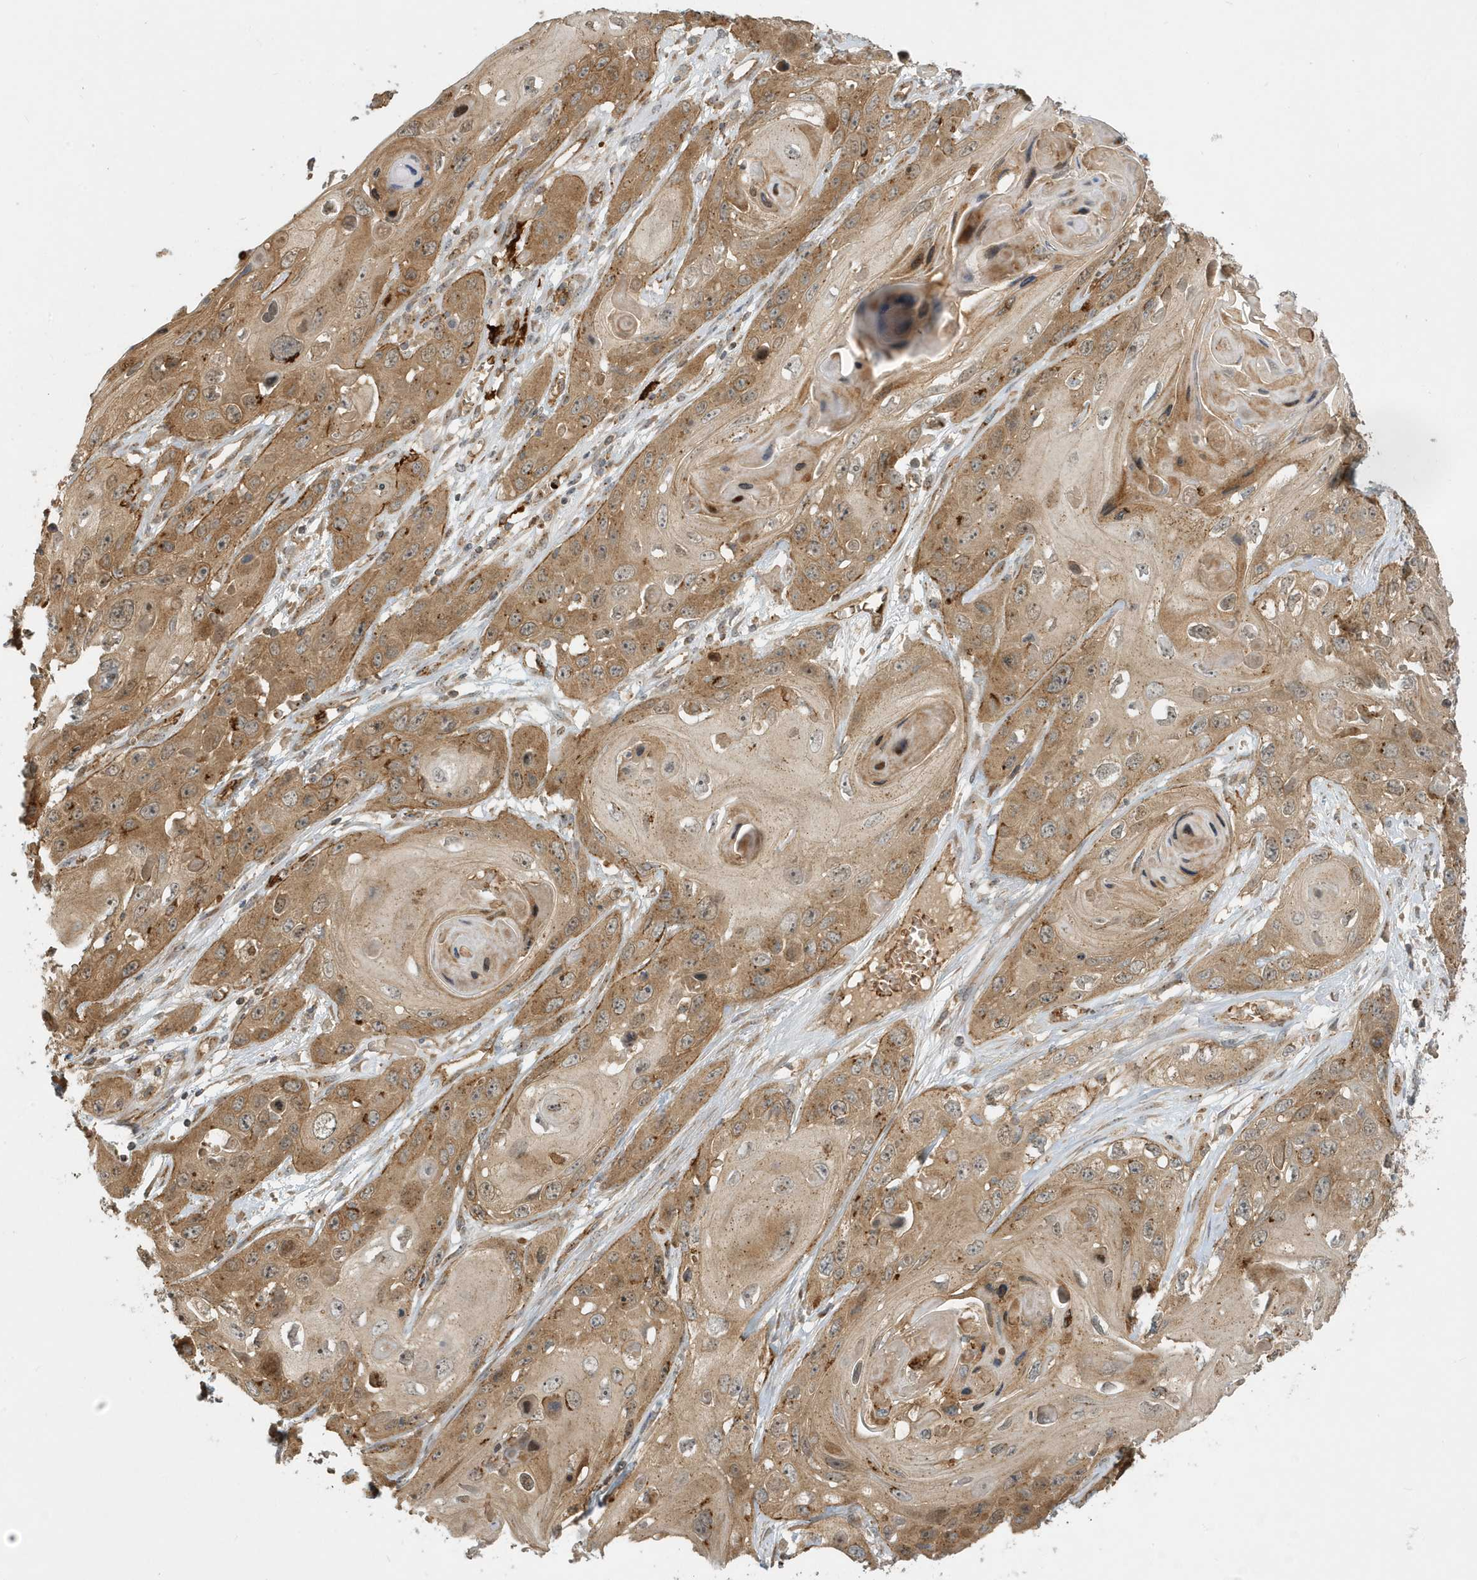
{"staining": {"intensity": "moderate", "quantity": ">75%", "location": "cytoplasmic/membranous"}, "tissue": "skin cancer", "cell_type": "Tumor cells", "image_type": "cancer", "snomed": [{"axis": "morphology", "description": "Squamous cell carcinoma, NOS"}, {"axis": "topography", "description": "Skin"}], "caption": "Skin squamous cell carcinoma was stained to show a protein in brown. There is medium levels of moderate cytoplasmic/membranous staining in about >75% of tumor cells.", "gene": "FYCO1", "patient": {"sex": "male", "age": 55}}